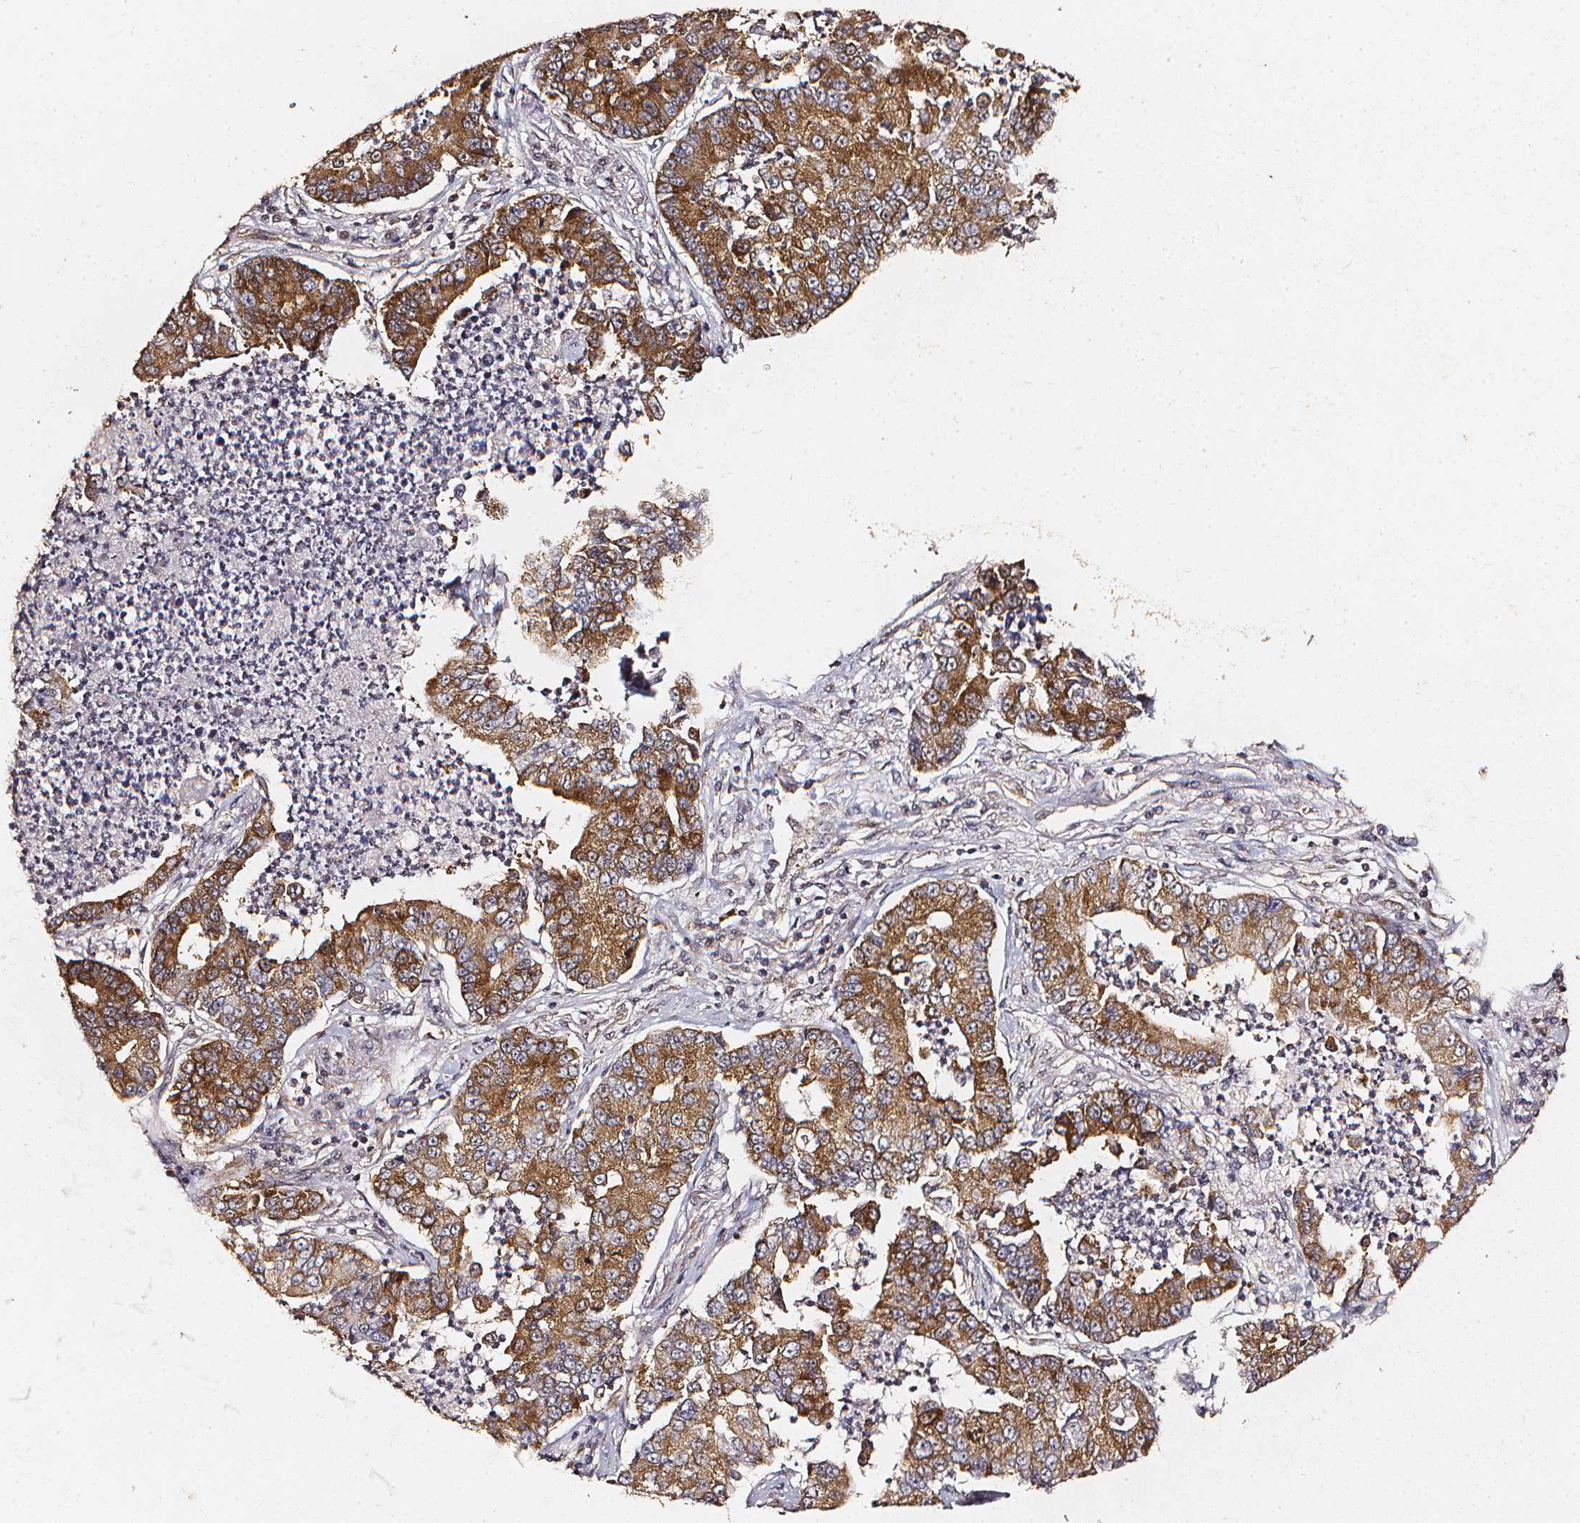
{"staining": {"intensity": "moderate", "quantity": ">75%", "location": "cytoplasmic/membranous"}, "tissue": "lung cancer", "cell_type": "Tumor cells", "image_type": "cancer", "snomed": [{"axis": "morphology", "description": "Adenocarcinoma, NOS"}, {"axis": "topography", "description": "Lung"}], "caption": "Human lung cancer stained for a protein (brown) exhibits moderate cytoplasmic/membranous positive expression in approximately >75% of tumor cells.", "gene": "SMN1", "patient": {"sex": "female", "age": 57}}